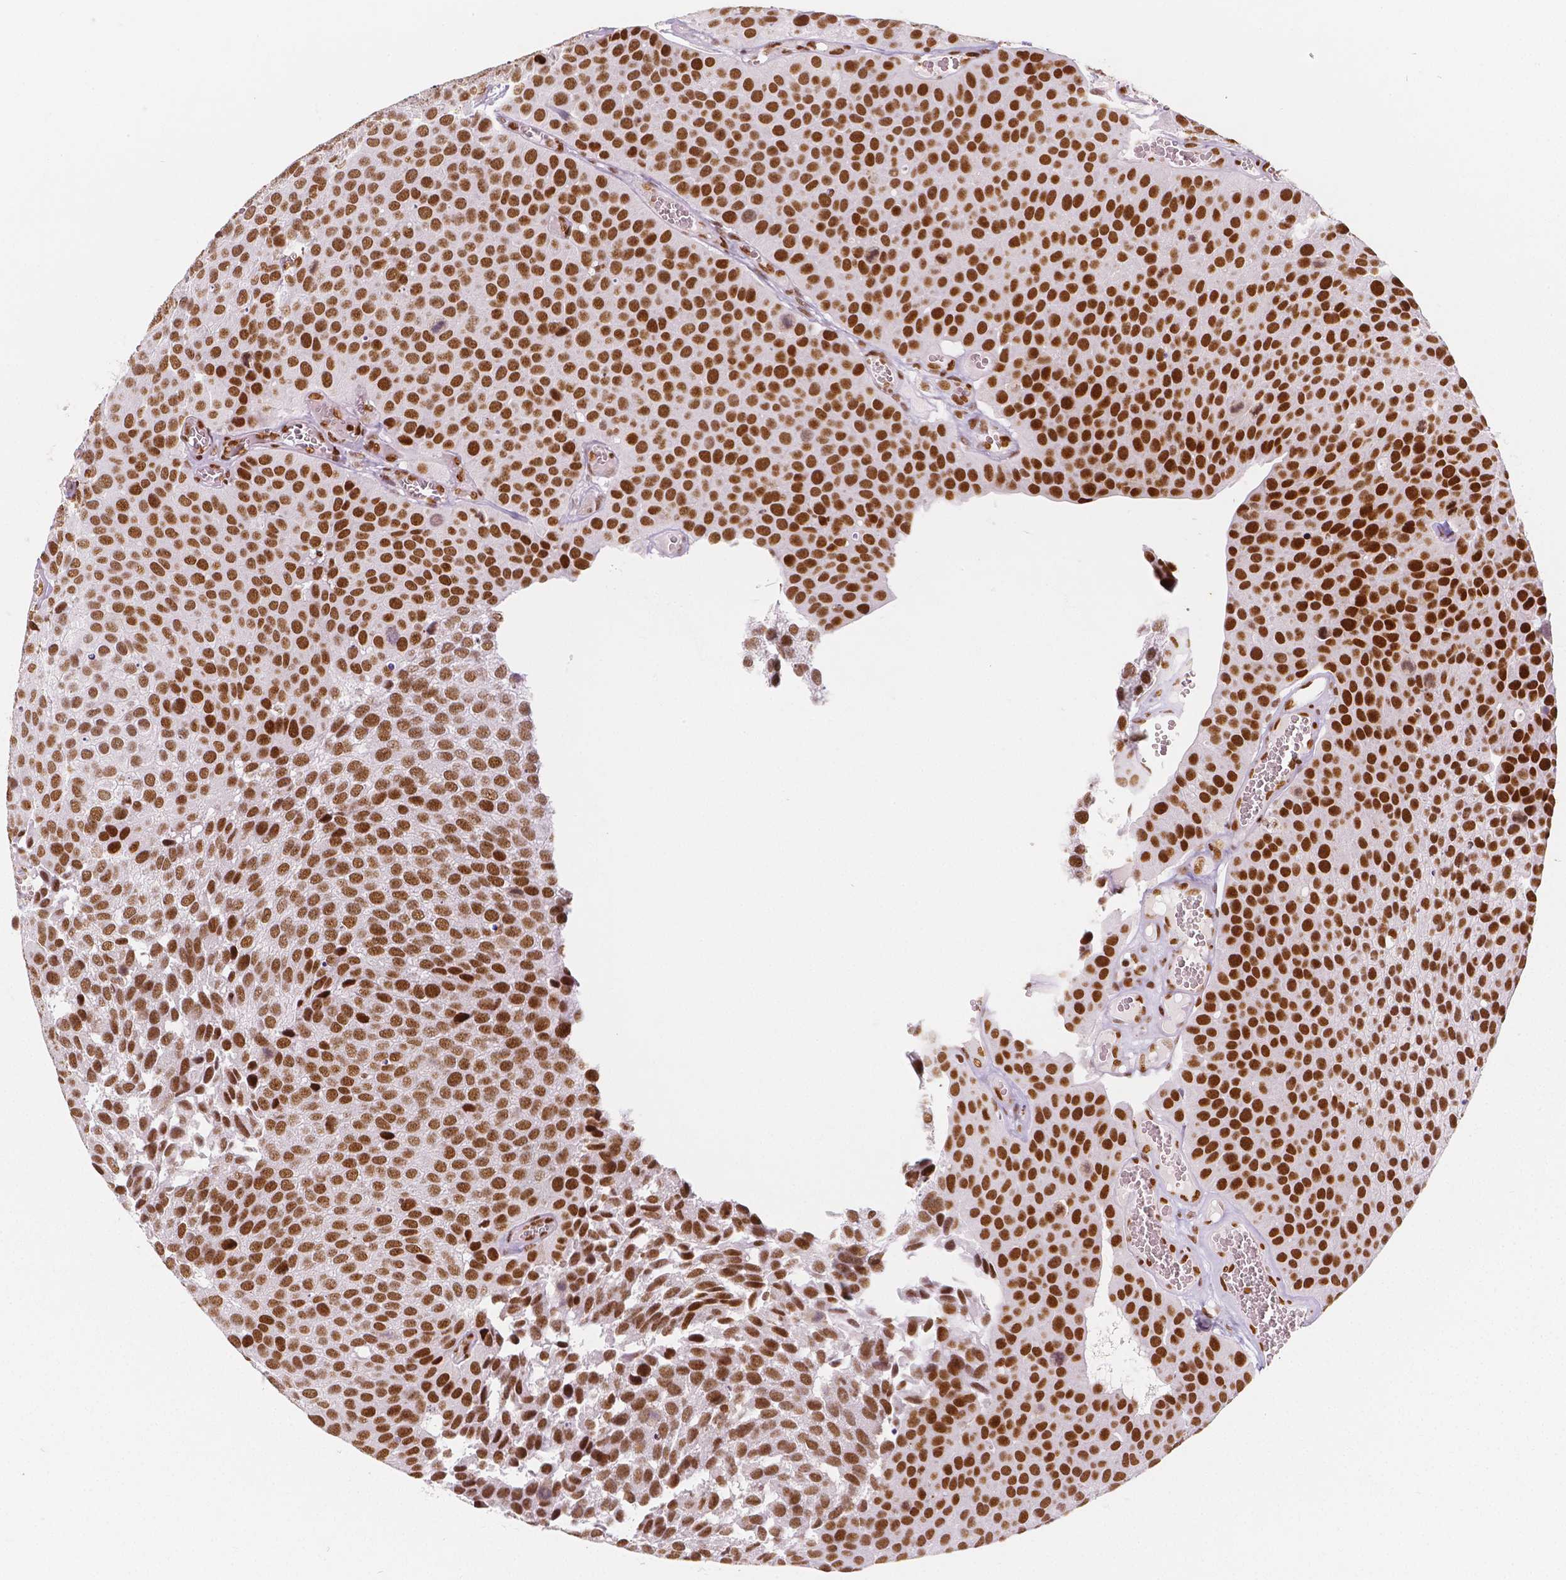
{"staining": {"intensity": "strong", "quantity": ">75%", "location": "nuclear"}, "tissue": "urothelial cancer", "cell_type": "Tumor cells", "image_type": "cancer", "snomed": [{"axis": "morphology", "description": "Urothelial carcinoma, Low grade"}, {"axis": "topography", "description": "Urinary bladder"}], "caption": "A high amount of strong nuclear expression is identified in about >75% of tumor cells in urothelial cancer tissue.", "gene": "HDAC1", "patient": {"sex": "female", "age": 69}}